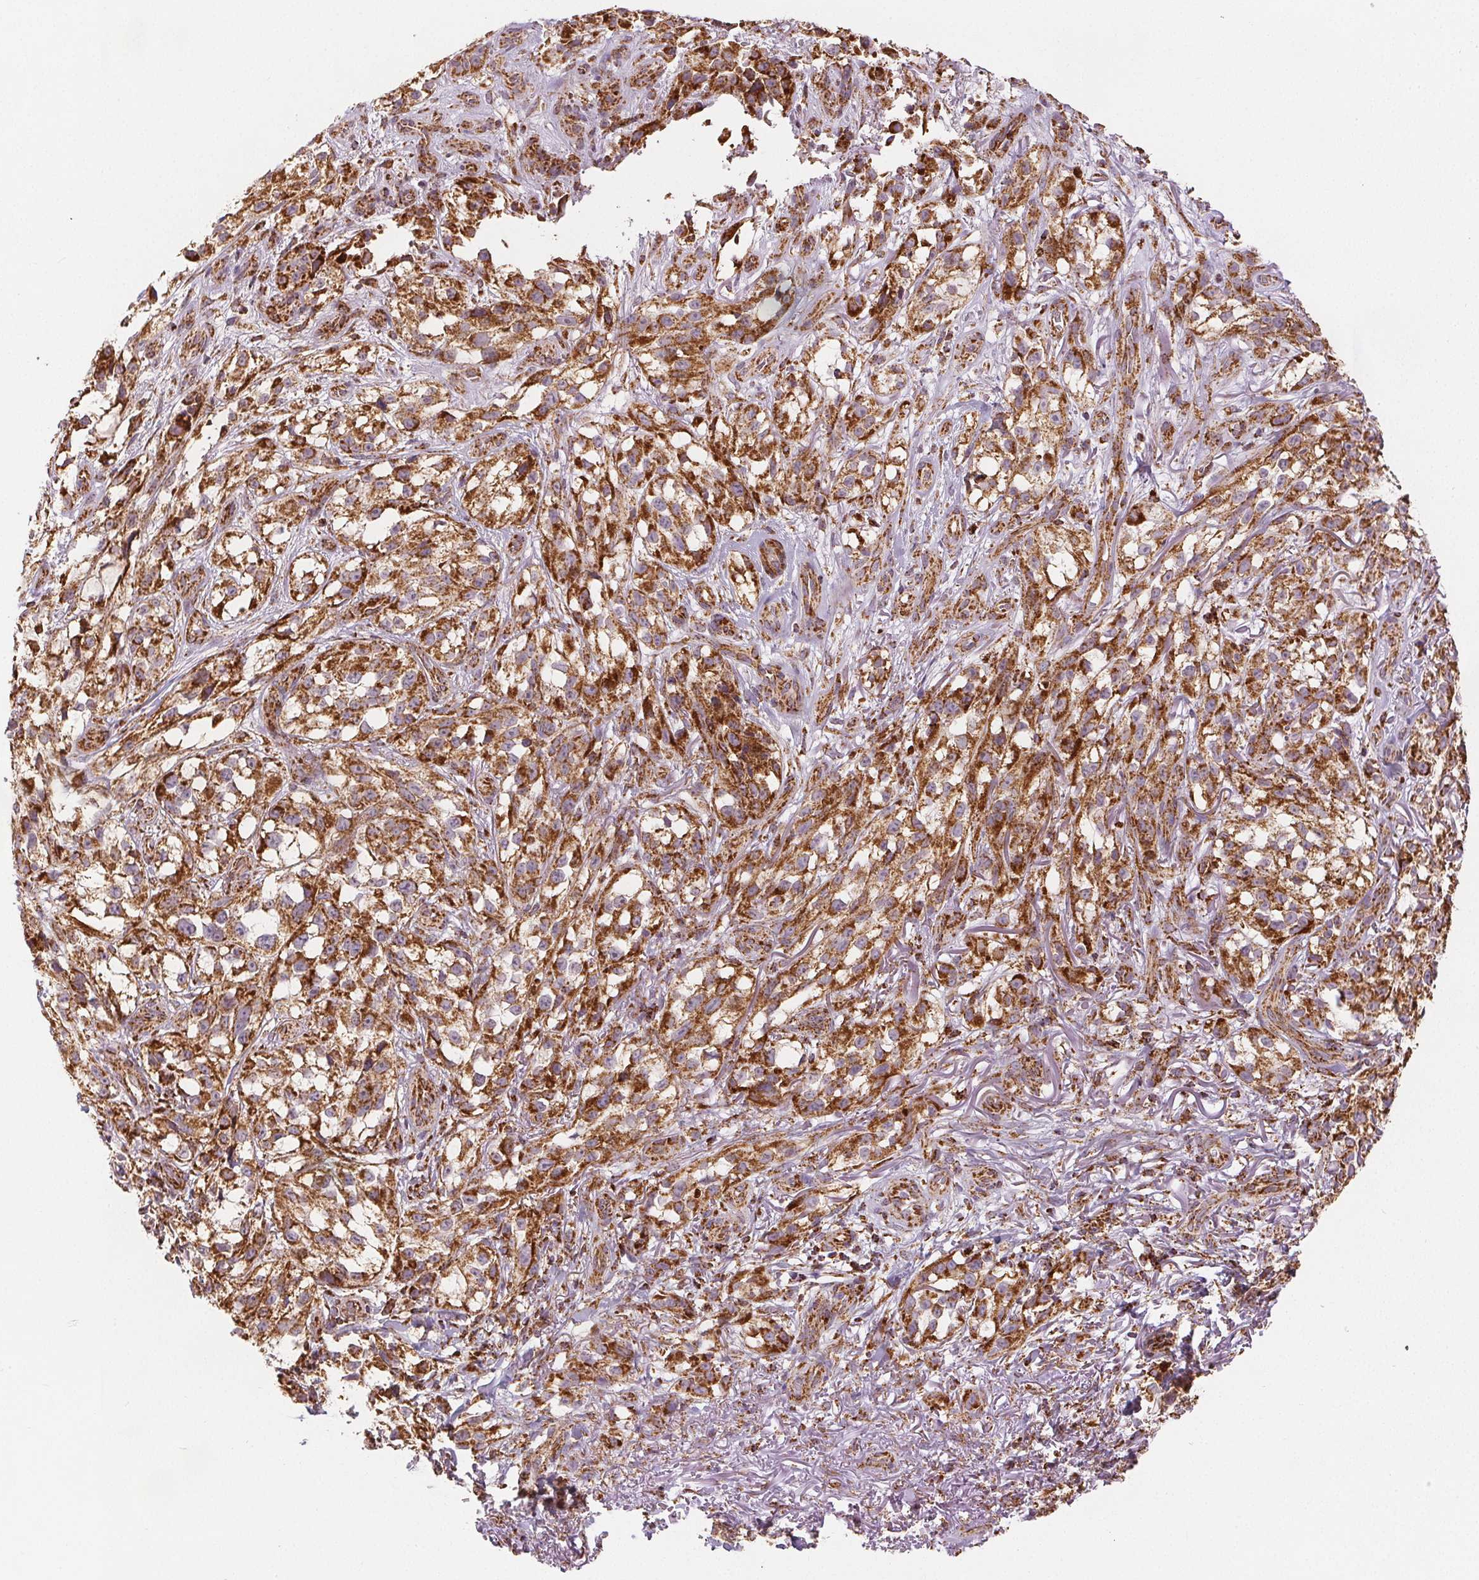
{"staining": {"intensity": "strong", "quantity": ">75%", "location": "cytoplasmic/membranous"}, "tissue": "melanoma", "cell_type": "Tumor cells", "image_type": "cancer", "snomed": [{"axis": "morphology", "description": "Malignant melanoma, NOS"}, {"axis": "topography", "description": "Skin"}], "caption": "Protein analysis of malignant melanoma tissue reveals strong cytoplasmic/membranous positivity in about >75% of tumor cells.", "gene": "SDHB", "patient": {"sex": "female", "age": 85}}